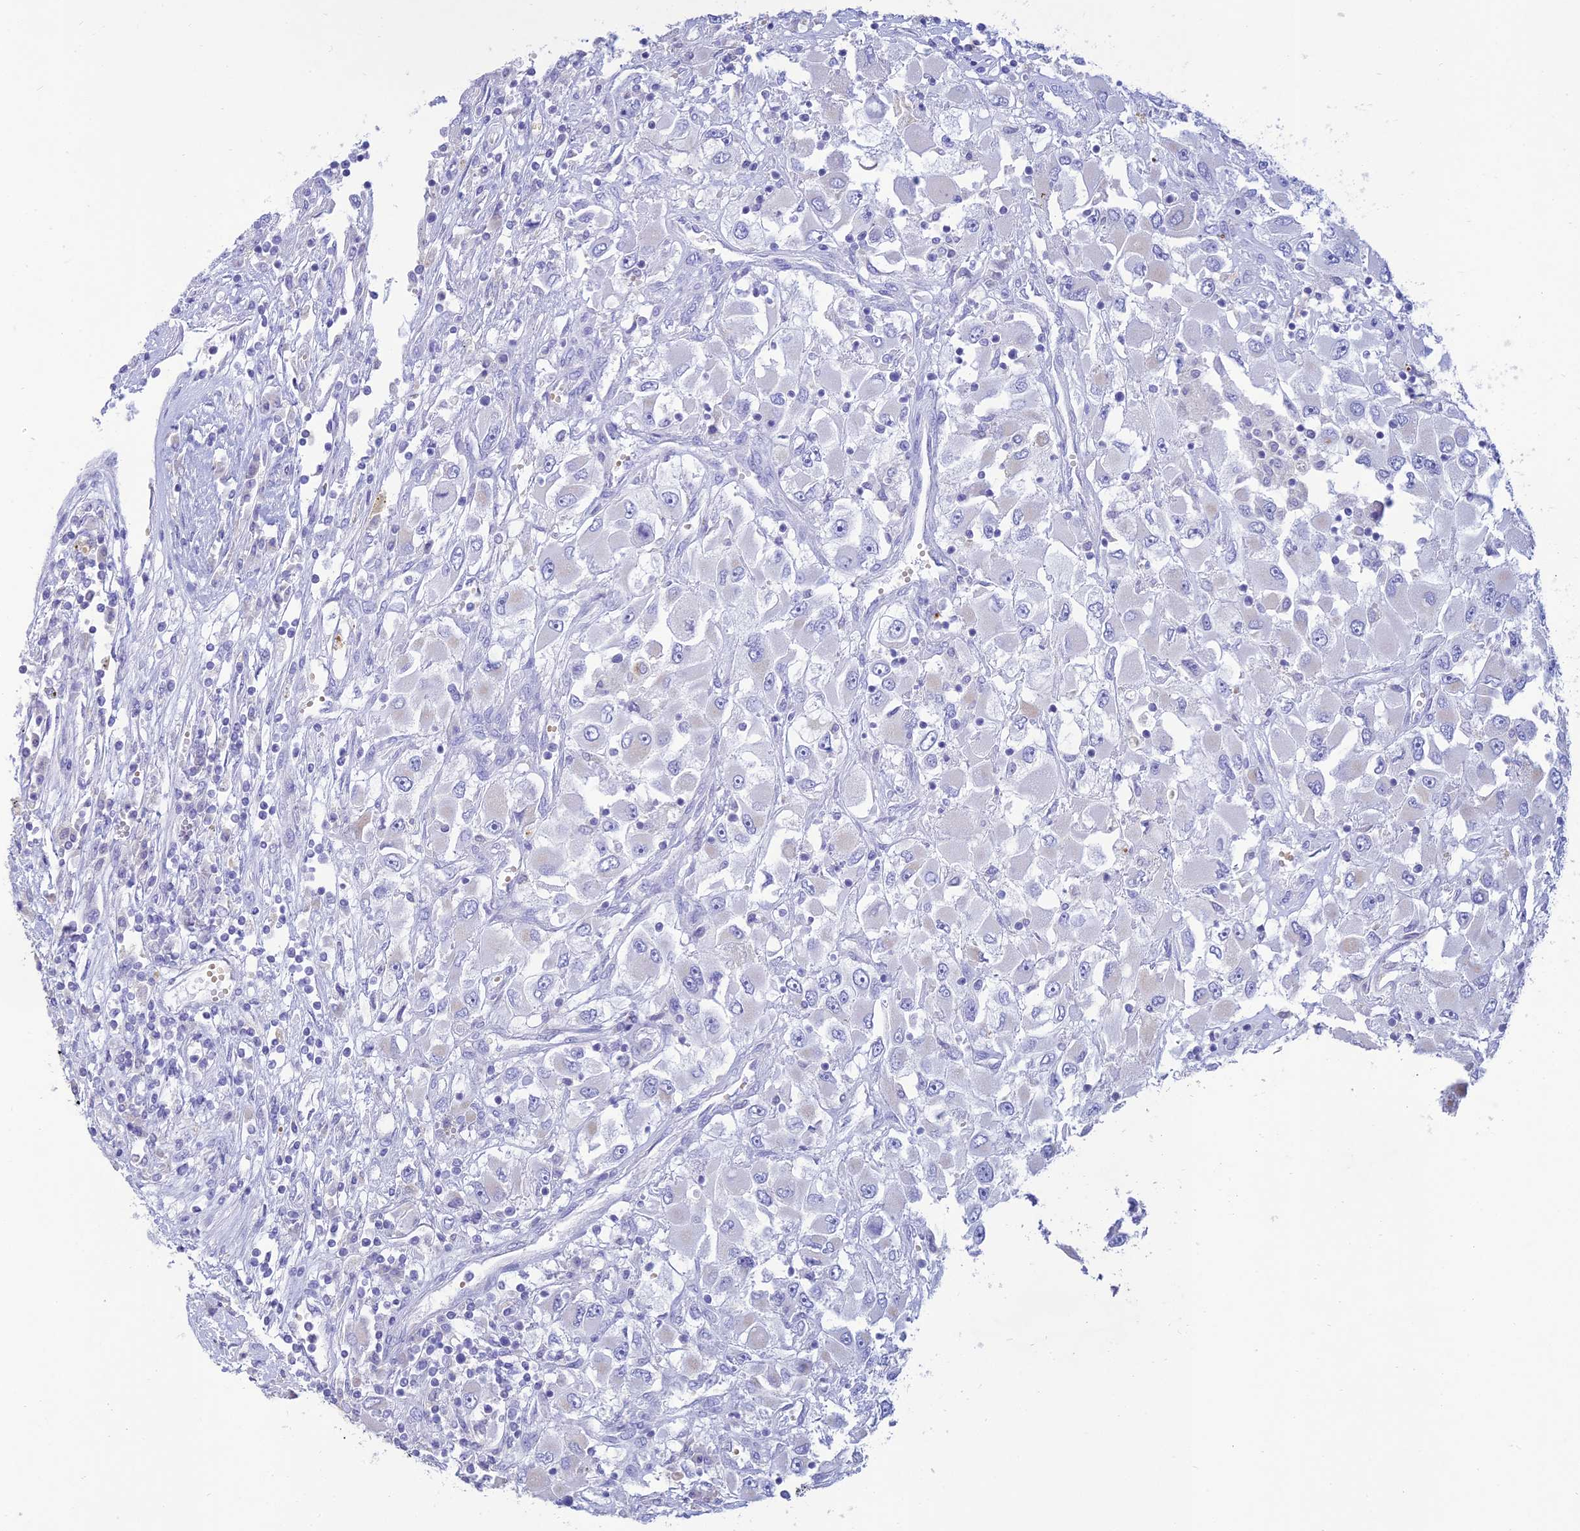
{"staining": {"intensity": "negative", "quantity": "none", "location": "none"}, "tissue": "renal cancer", "cell_type": "Tumor cells", "image_type": "cancer", "snomed": [{"axis": "morphology", "description": "Adenocarcinoma, NOS"}, {"axis": "topography", "description": "Kidney"}], "caption": "Tumor cells show no significant expression in adenocarcinoma (renal).", "gene": "MAL2", "patient": {"sex": "female", "age": 52}}